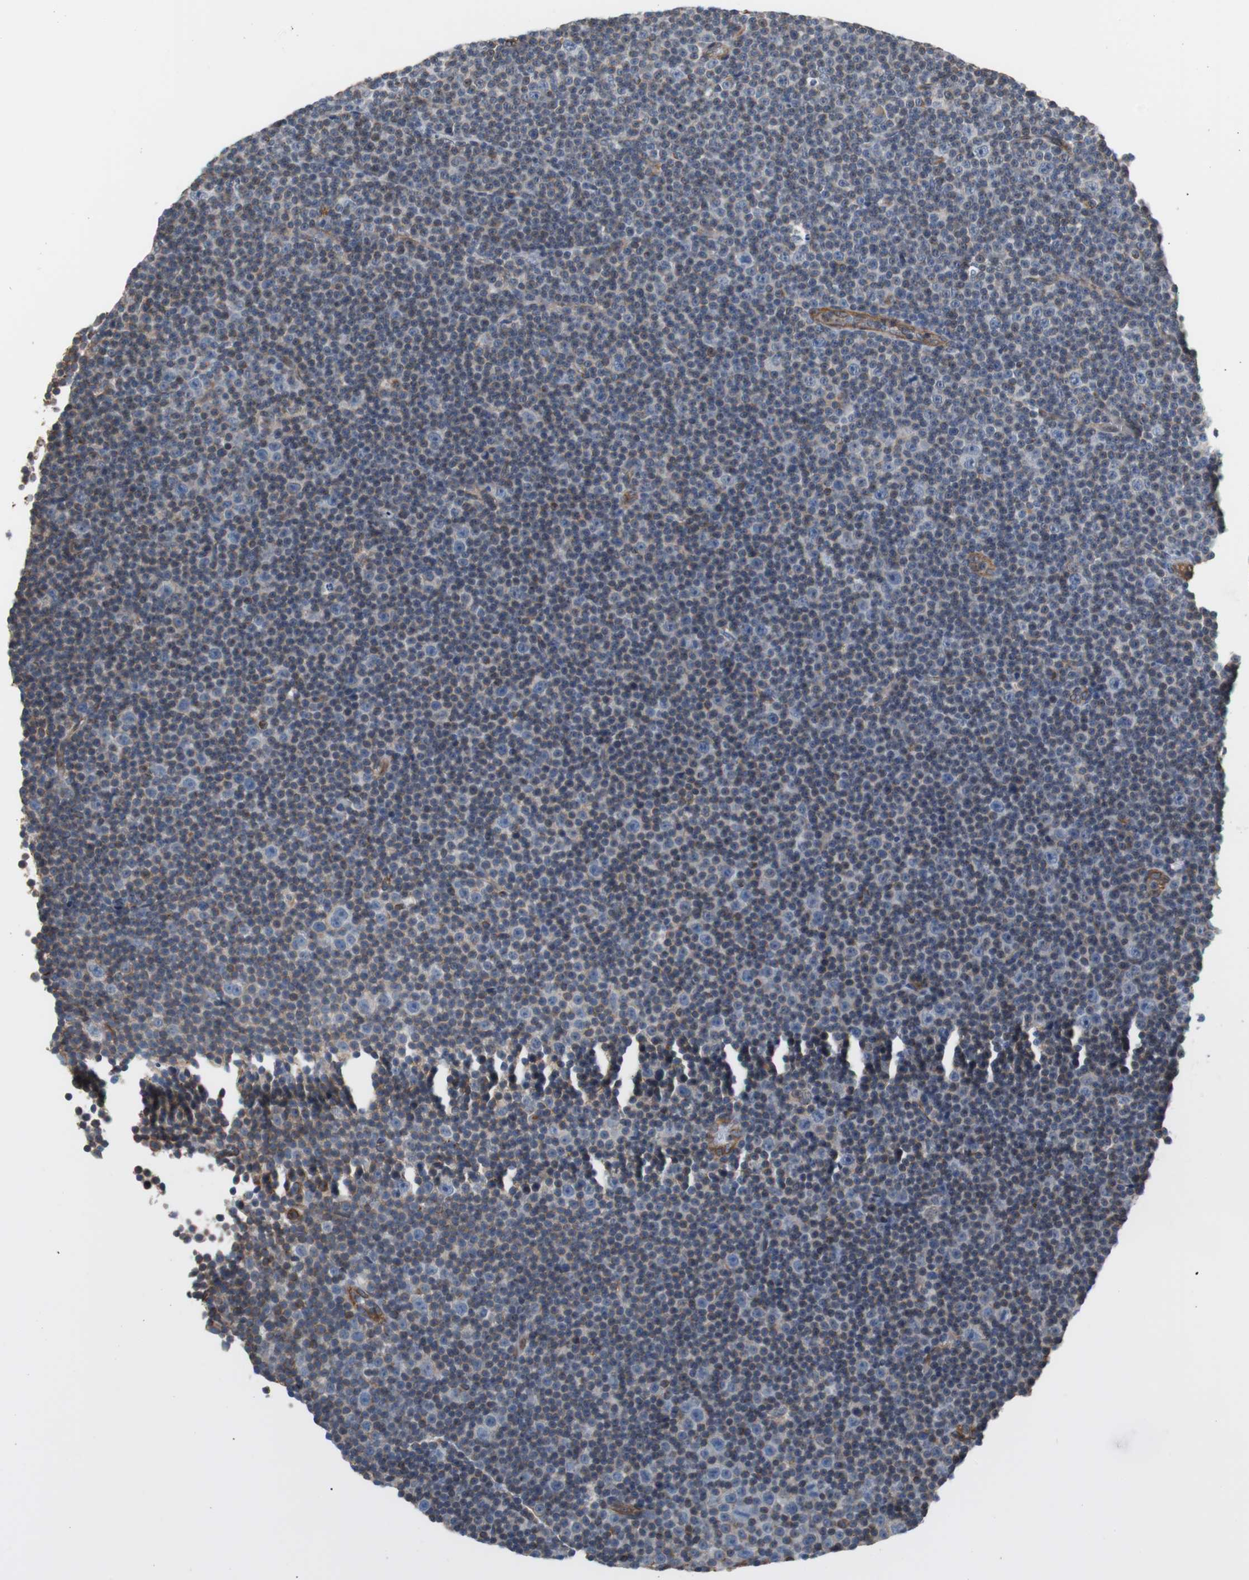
{"staining": {"intensity": "weak", "quantity": "25%-75%", "location": "cytoplasmic/membranous"}, "tissue": "lymphoma", "cell_type": "Tumor cells", "image_type": "cancer", "snomed": [{"axis": "morphology", "description": "Malignant lymphoma, non-Hodgkin's type, Low grade"}, {"axis": "topography", "description": "Lymph node"}], "caption": "Protein expression analysis of human malignant lymphoma, non-Hodgkin's type (low-grade) reveals weak cytoplasmic/membranous staining in about 25%-75% of tumor cells.", "gene": "KIF3B", "patient": {"sex": "female", "age": 67}}